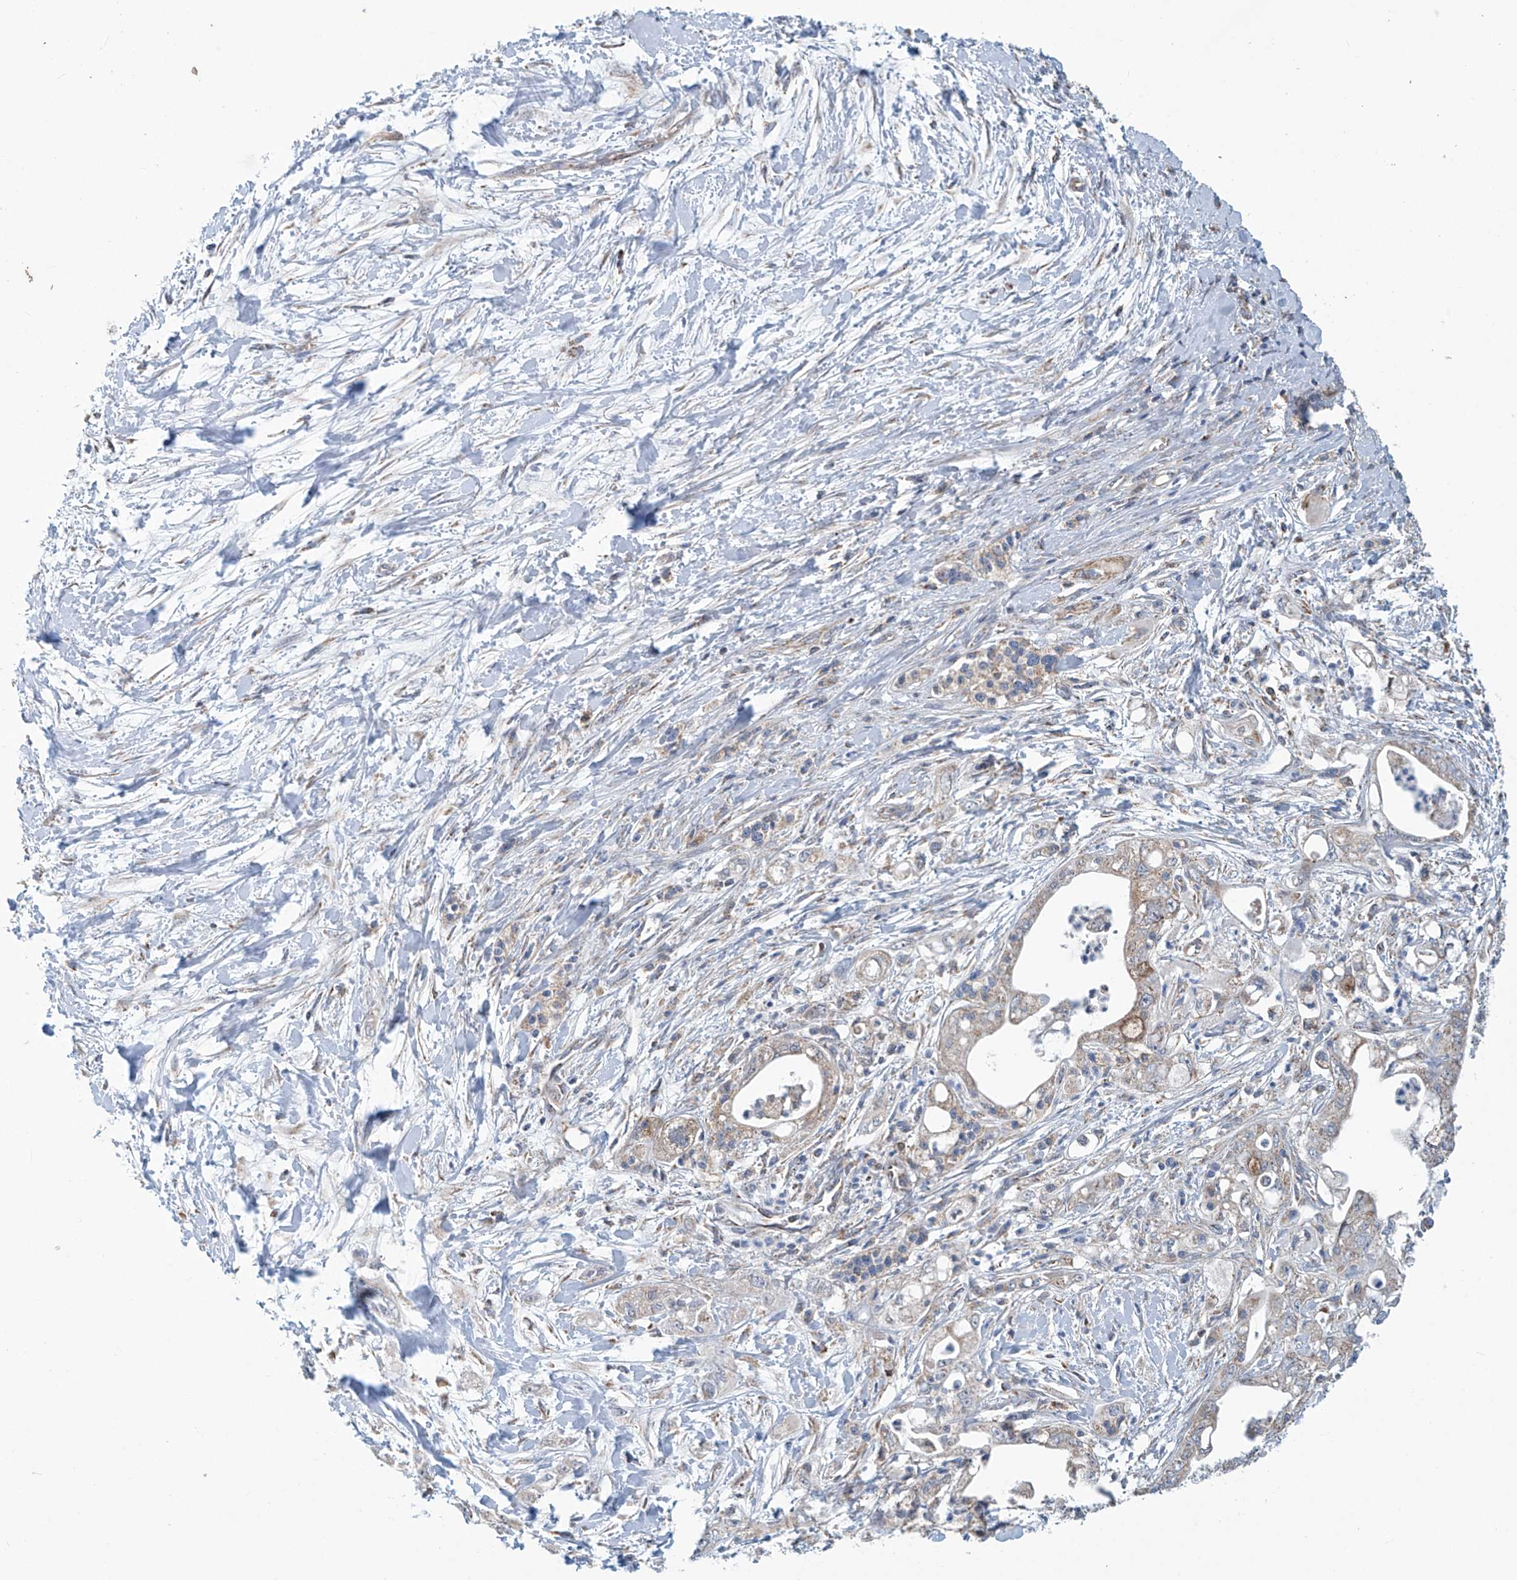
{"staining": {"intensity": "weak", "quantity": "<25%", "location": "cytoplasmic/membranous"}, "tissue": "pancreatic cancer", "cell_type": "Tumor cells", "image_type": "cancer", "snomed": [{"axis": "morphology", "description": "Adenocarcinoma, NOS"}, {"axis": "topography", "description": "Pancreas"}], "caption": "IHC of adenocarcinoma (pancreatic) displays no positivity in tumor cells.", "gene": "COMMD1", "patient": {"sex": "male", "age": 70}}